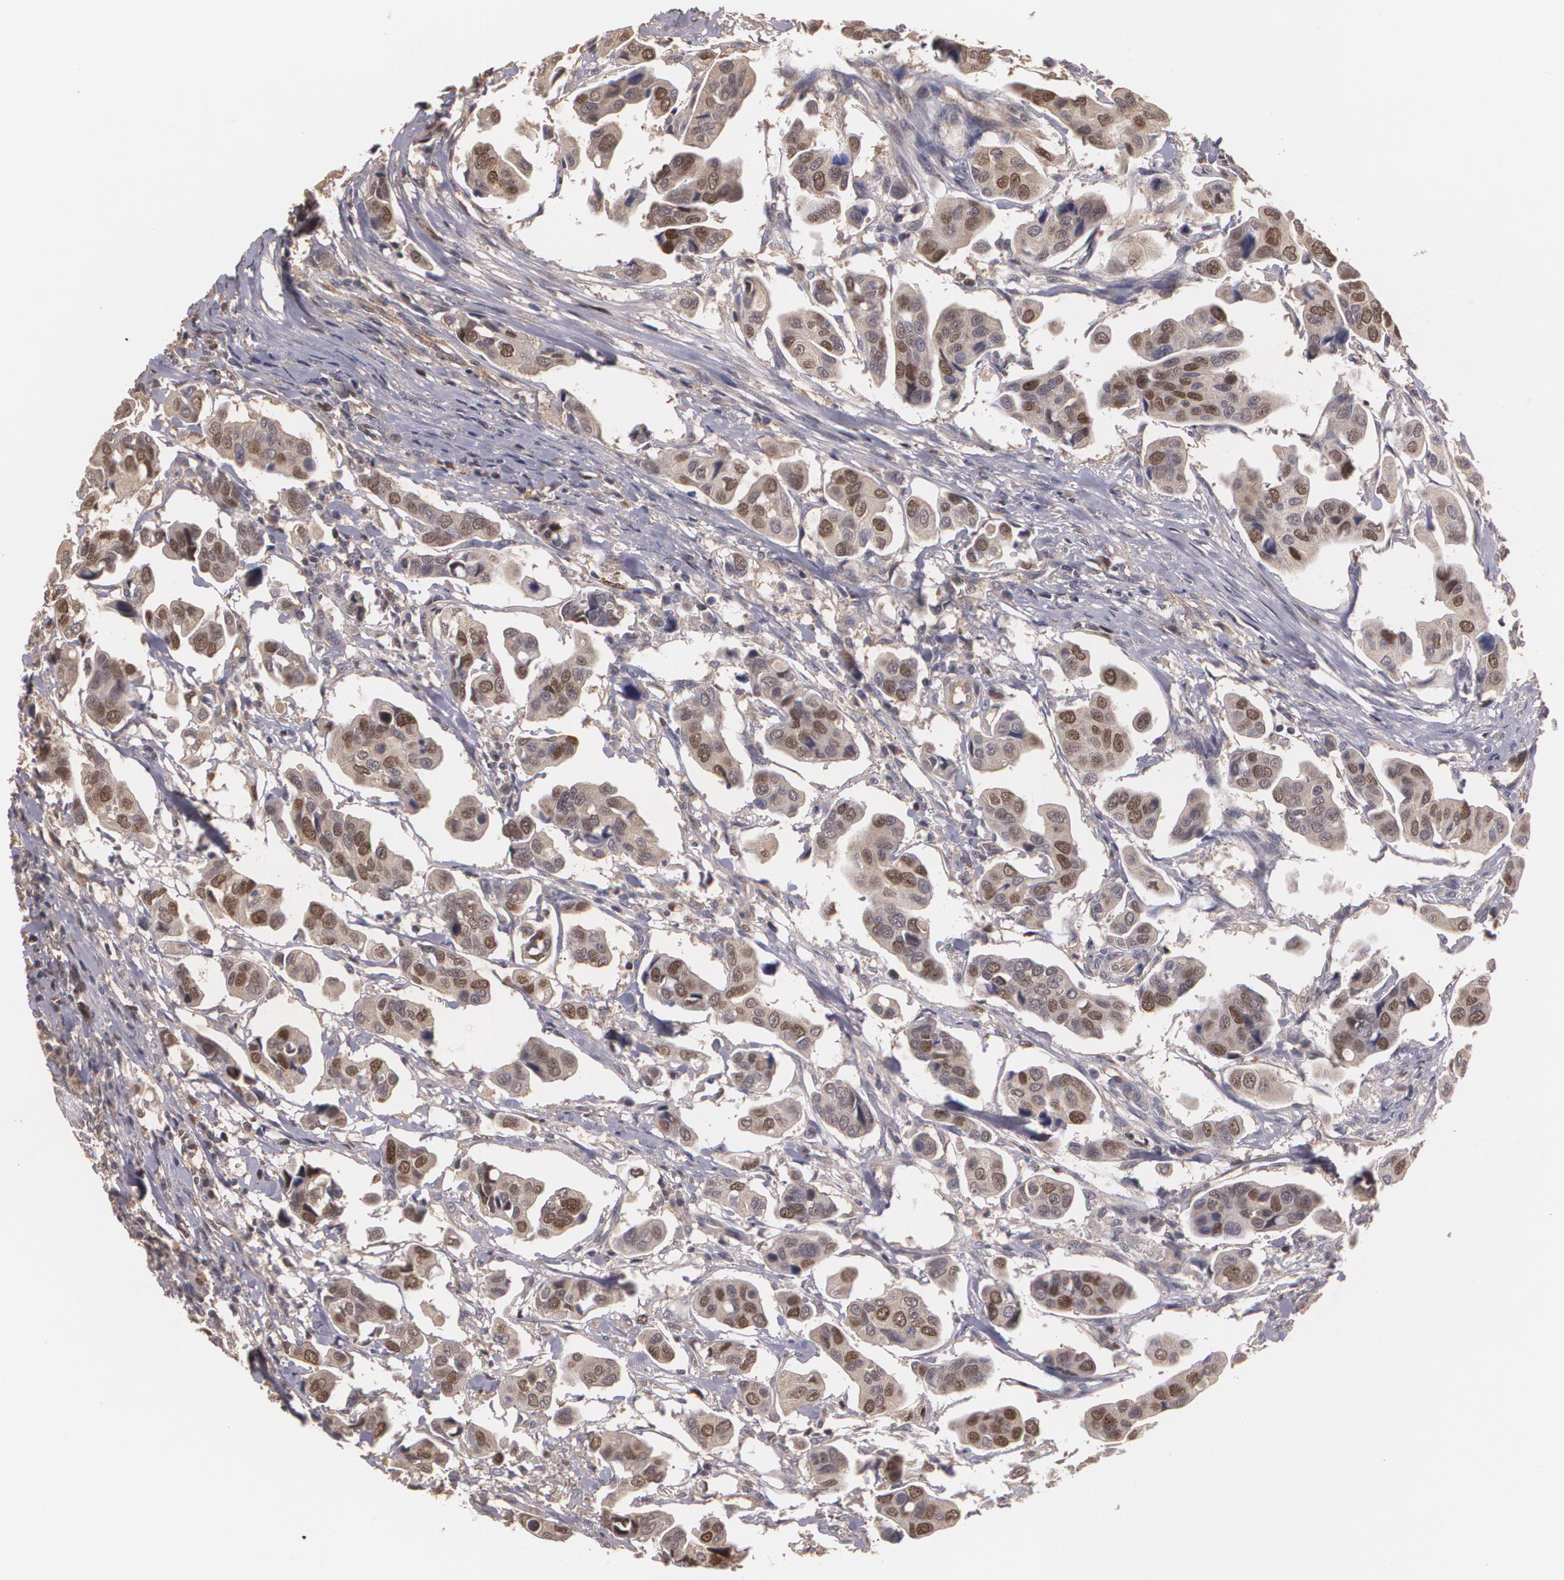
{"staining": {"intensity": "moderate", "quantity": "25%-75%", "location": "cytoplasmic/membranous,nuclear"}, "tissue": "urothelial cancer", "cell_type": "Tumor cells", "image_type": "cancer", "snomed": [{"axis": "morphology", "description": "Adenocarcinoma, NOS"}, {"axis": "topography", "description": "Urinary bladder"}], "caption": "A high-resolution image shows IHC staining of urothelial cancer, which exhibits moderate cytoplasmic/membranous and nuclear positivity in approximately 25%-75% of tumor cells. (Brightfield microscopy of DAB IHC at high magnification).", "gene": "BRCA1", "patient": {"sex": "male", "age": 61}}